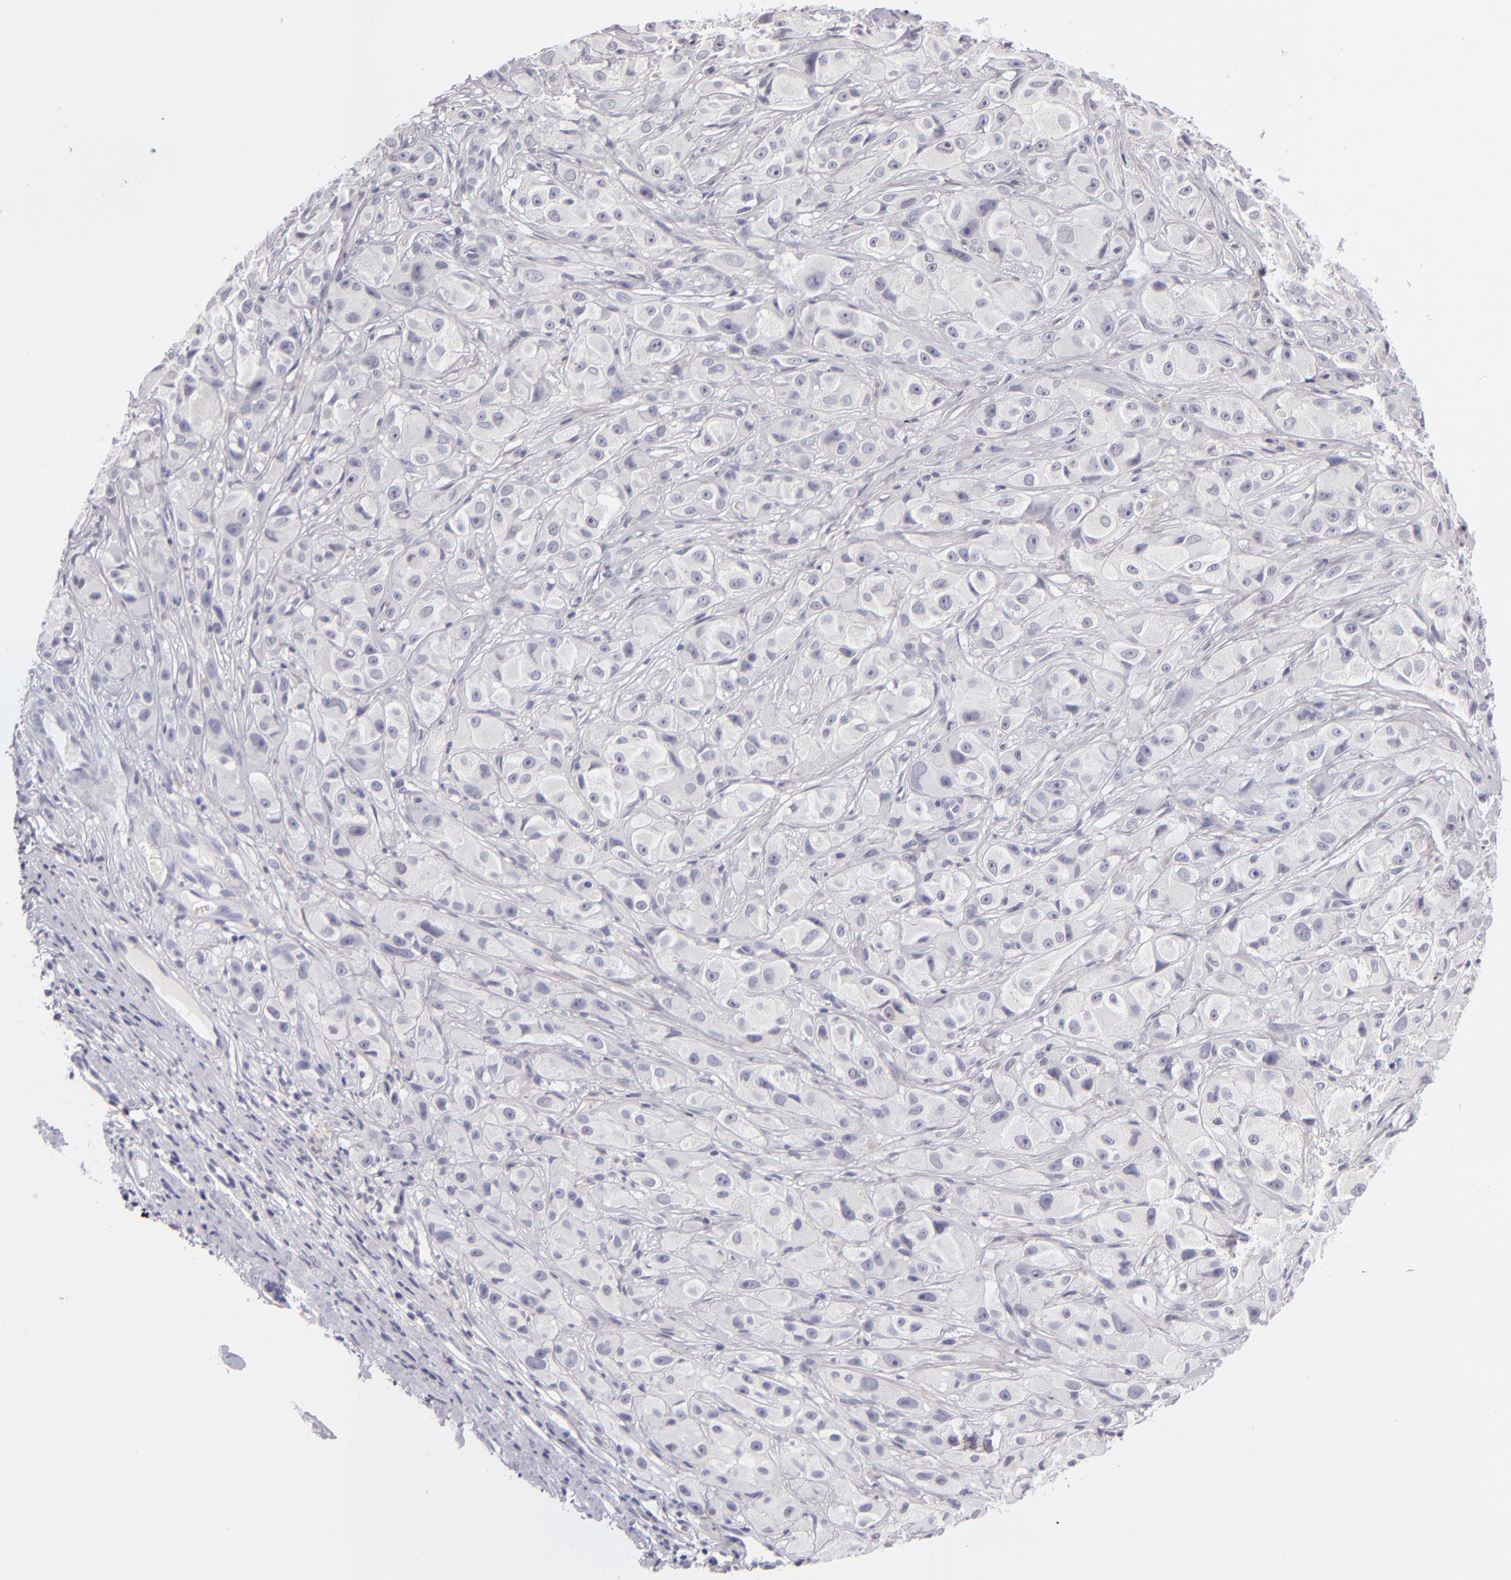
{"staining": {"intensity": "negative", "quantity": "none", "location": "none"}, "tissue": "melanoma", "cell_type": "Tumor cells", "image_type": "cancer", "snomed": [{"axis": "morphology", "description": "Malignant melanoma, NOS"}, {"axis": "topography", "description": "Skin"}], "caption": "A micrograph of malignant melanoma stained for a protein reveals no brown staining in tumor cells. (Brightfield microscopy of DAB (3,3'-diaminobenzidine) IHC at high magnification).", "gene": "CD48", "patient": {"sex": "male", "age": 56}}